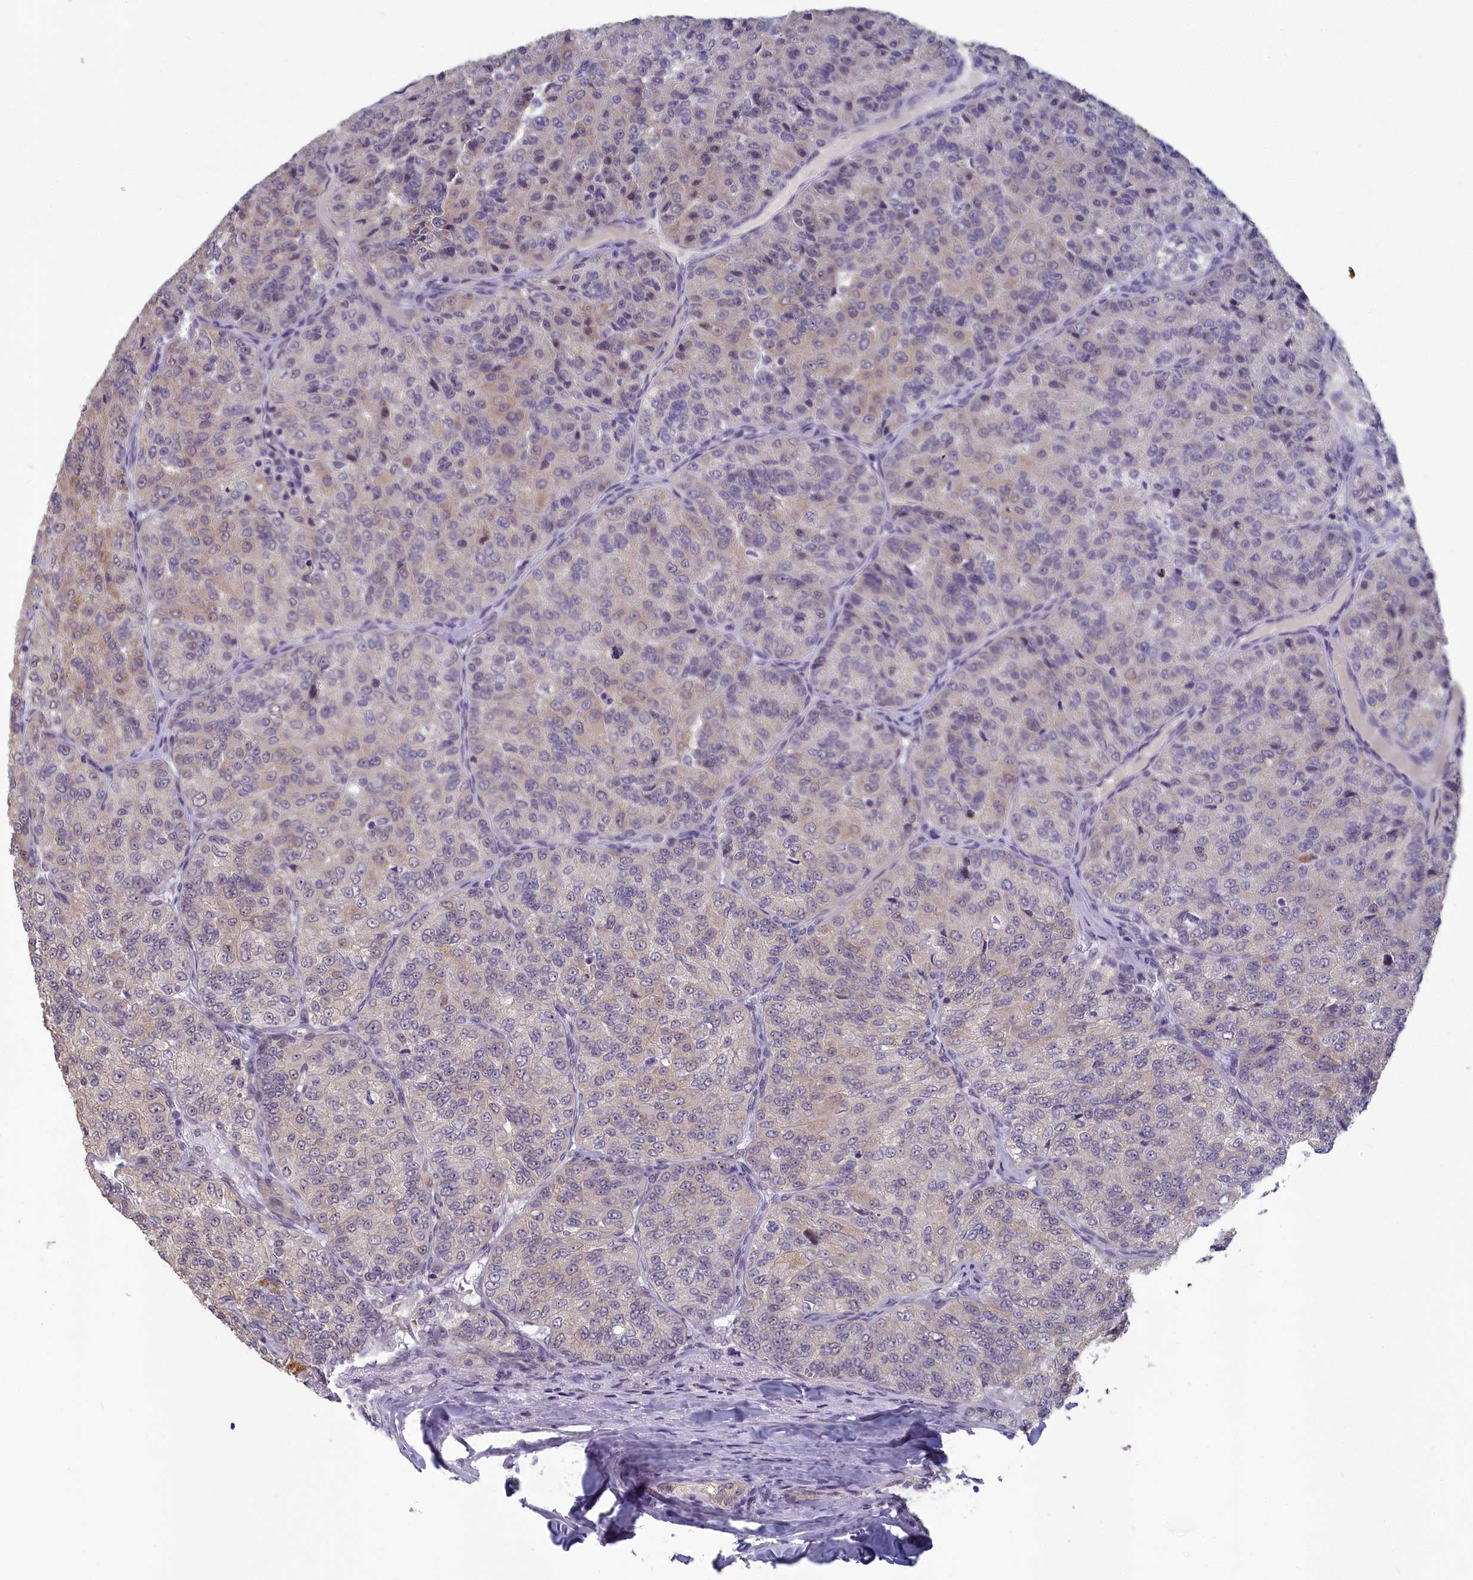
{"staining": {"intensity": "moderate", "quantity": "<25%", "location": "cytoplasmic/membranous"}, "tissue": "renal cancer", "cell_type": "Tumor cells", "image_type": "cancer", "snomed": [{"axis": "morphology", "description": "Adenocarcinoma, NOS"}, {"axis": "topography", "description": "Kidney"}], "caption": "This is an image of immunohistochemistry staining of adenocarcinoma (renal), which shows moderate positivity in the cytoplasmic/membranous of tumor cells.", "gene": "MT-CO3", "patient": {"sex": "female", "age": 63}}